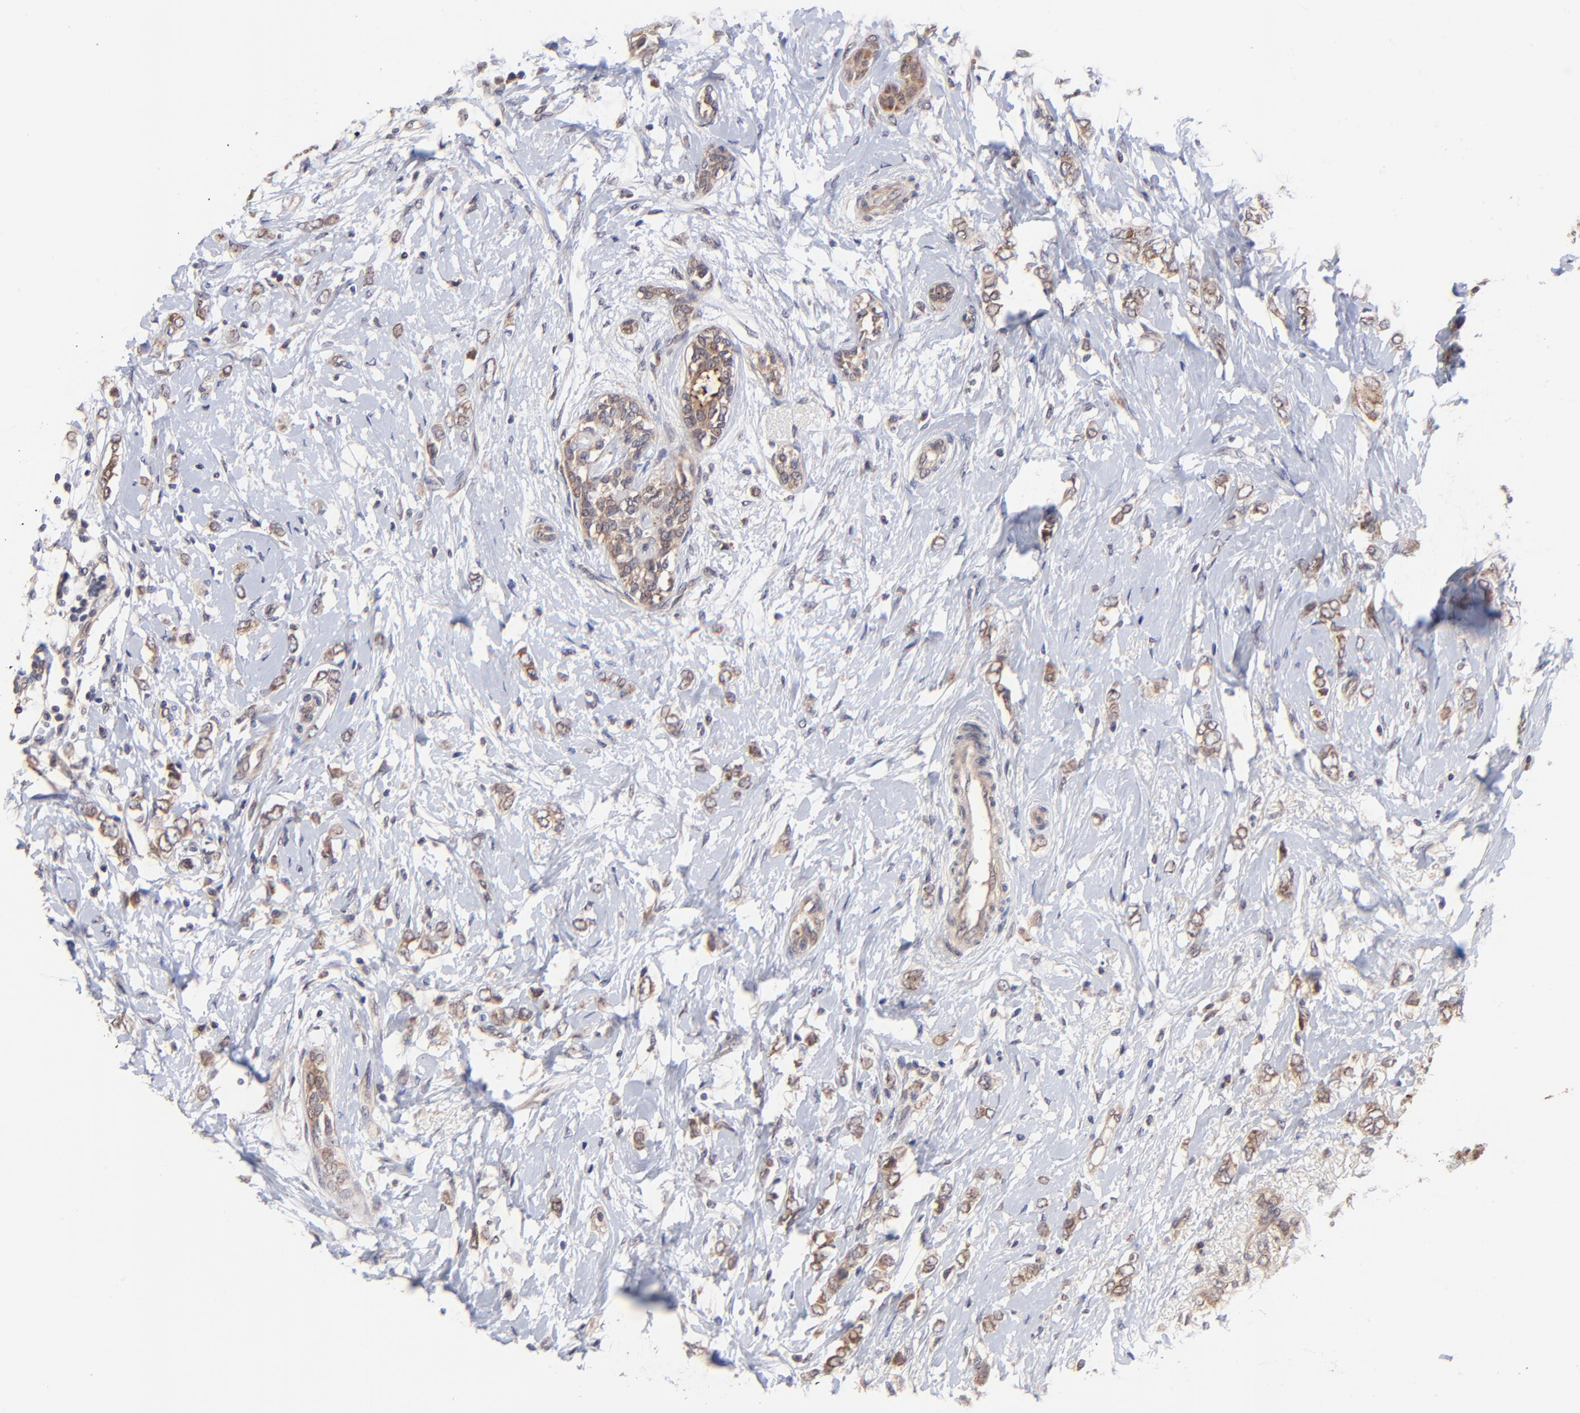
{"staining": {"intensity": "moderate", "quantity": ">75%", "location": "cytoplasmic/membranous"}, "tissue": "breast cancer", "cell_type": "Tumor cells", "image_type": "cancer", "snomed": [{"axis": "morphology", "description": "Normal tissue, NOS"}, {"axis": "morphology", "description": "Lobular carcinoma"}, {"axis": "topography", "description": "Breast"}], "caption": "Immunohistochemistry (IHC) histopathology image of neoplastic tissue: breast cancer stained using immunohistochemistry shows medium levels of moderate protein expression localized specifically in the cytoplasmic/membranous of tumor cells, appearing as a cytoplasmic/membranous brown color.", "gene": "BAIAP2L2", "patient": {"sex": "female", "age": 47}}